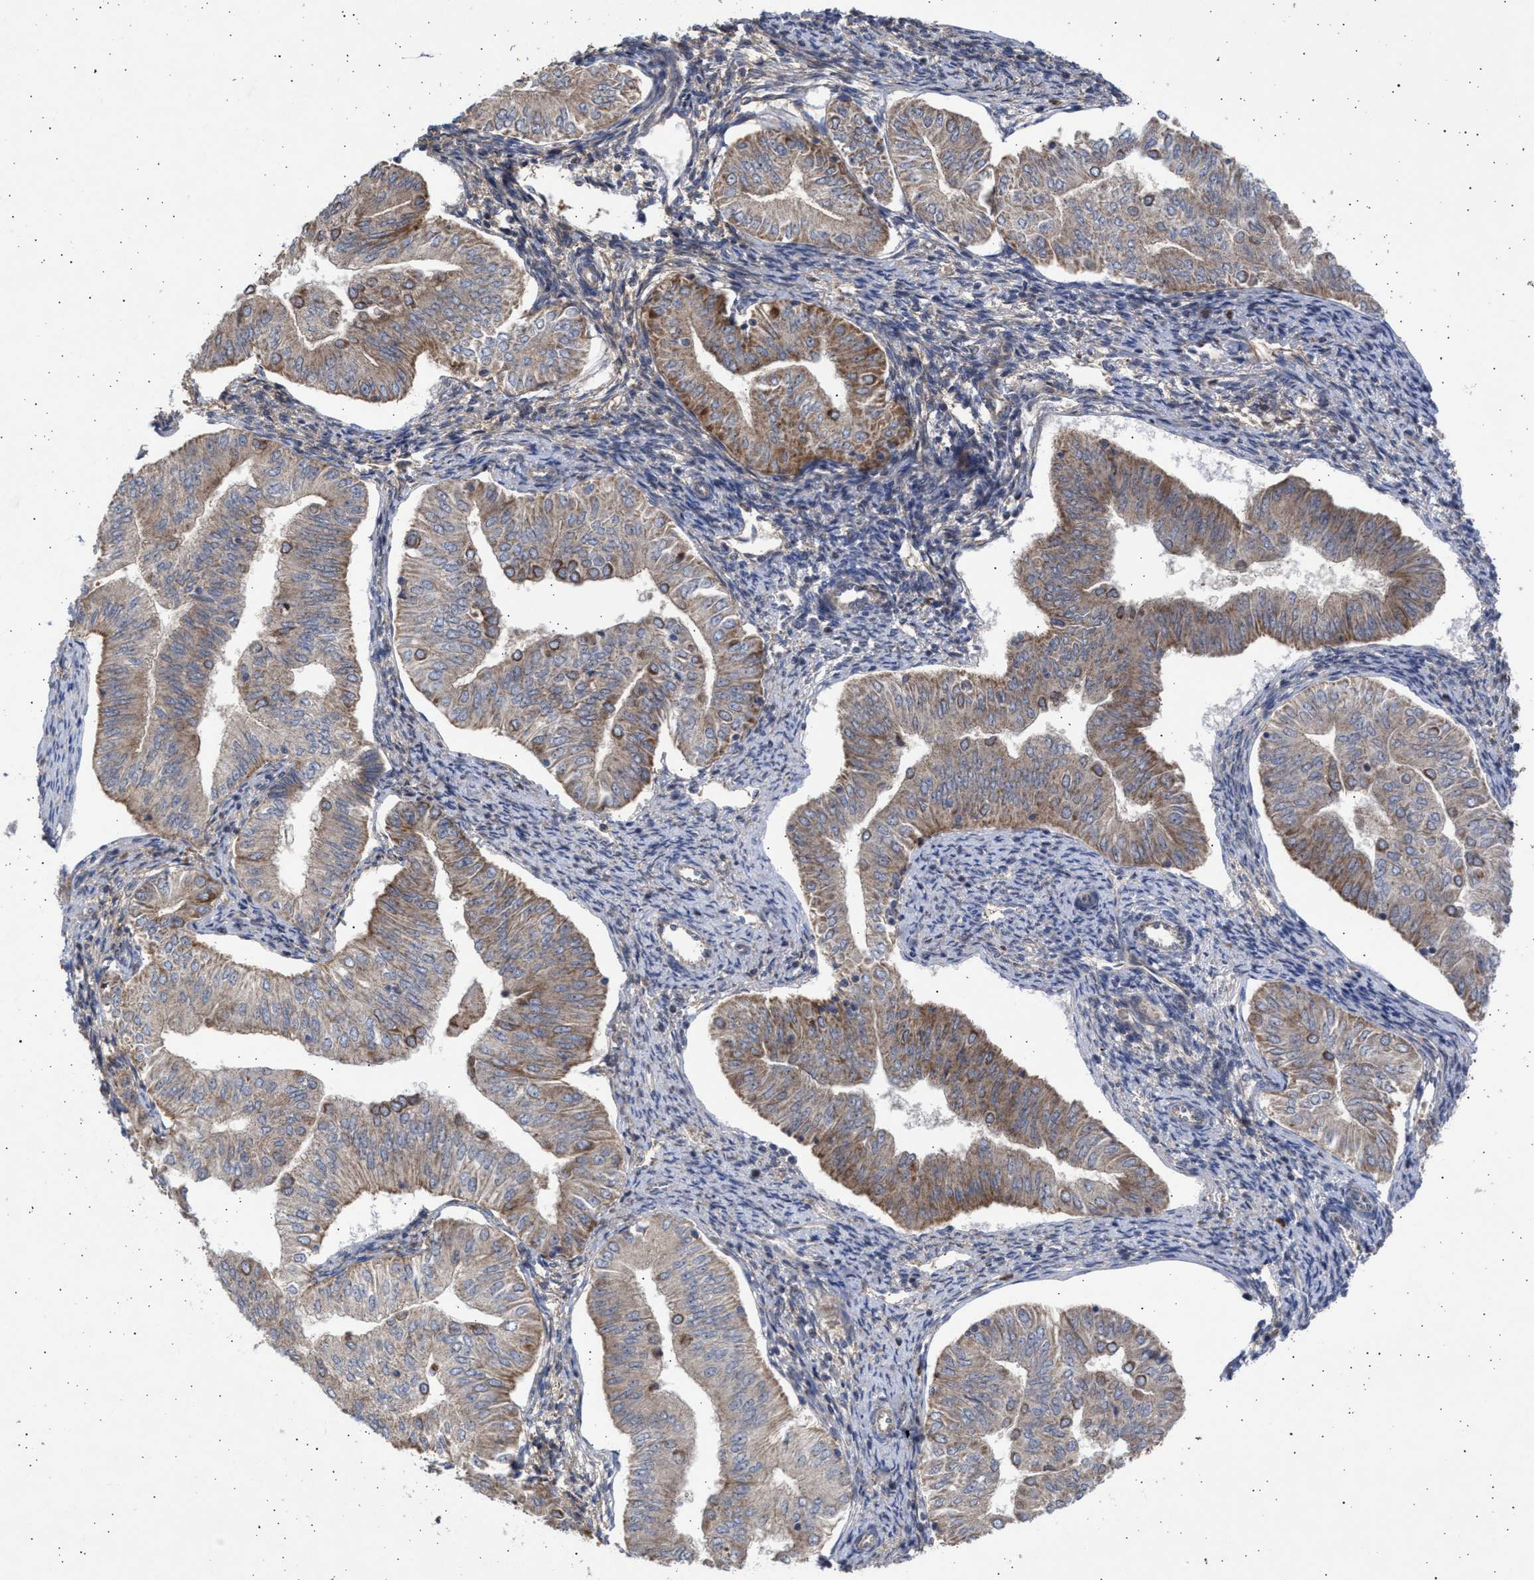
{"staining": {"intensity": "weak", "quantity": ">75%", "location": "cytoplasmic/membranous"}, "tissue": "endometrial cancer", "cell_type": "Tumor cells", "image_type": "cancer", "snomed": [{"axis": "morphology", "description": "Normal tissue, NOS"}, {"axis": "morphology", "description": "Adenocarcinoma, NOS"}, {"axis": "topography", "description": "Endometrium"}], "caption": "About >75% of tumor cells in human endometrial cancer (adenocarcinoma) exhibit weak cytoplasmic/membranous protein staining as visualized by brown immunohistochemical staining.", "gene": "TTC19", "patient": {"sex": "female", "age": 53}}